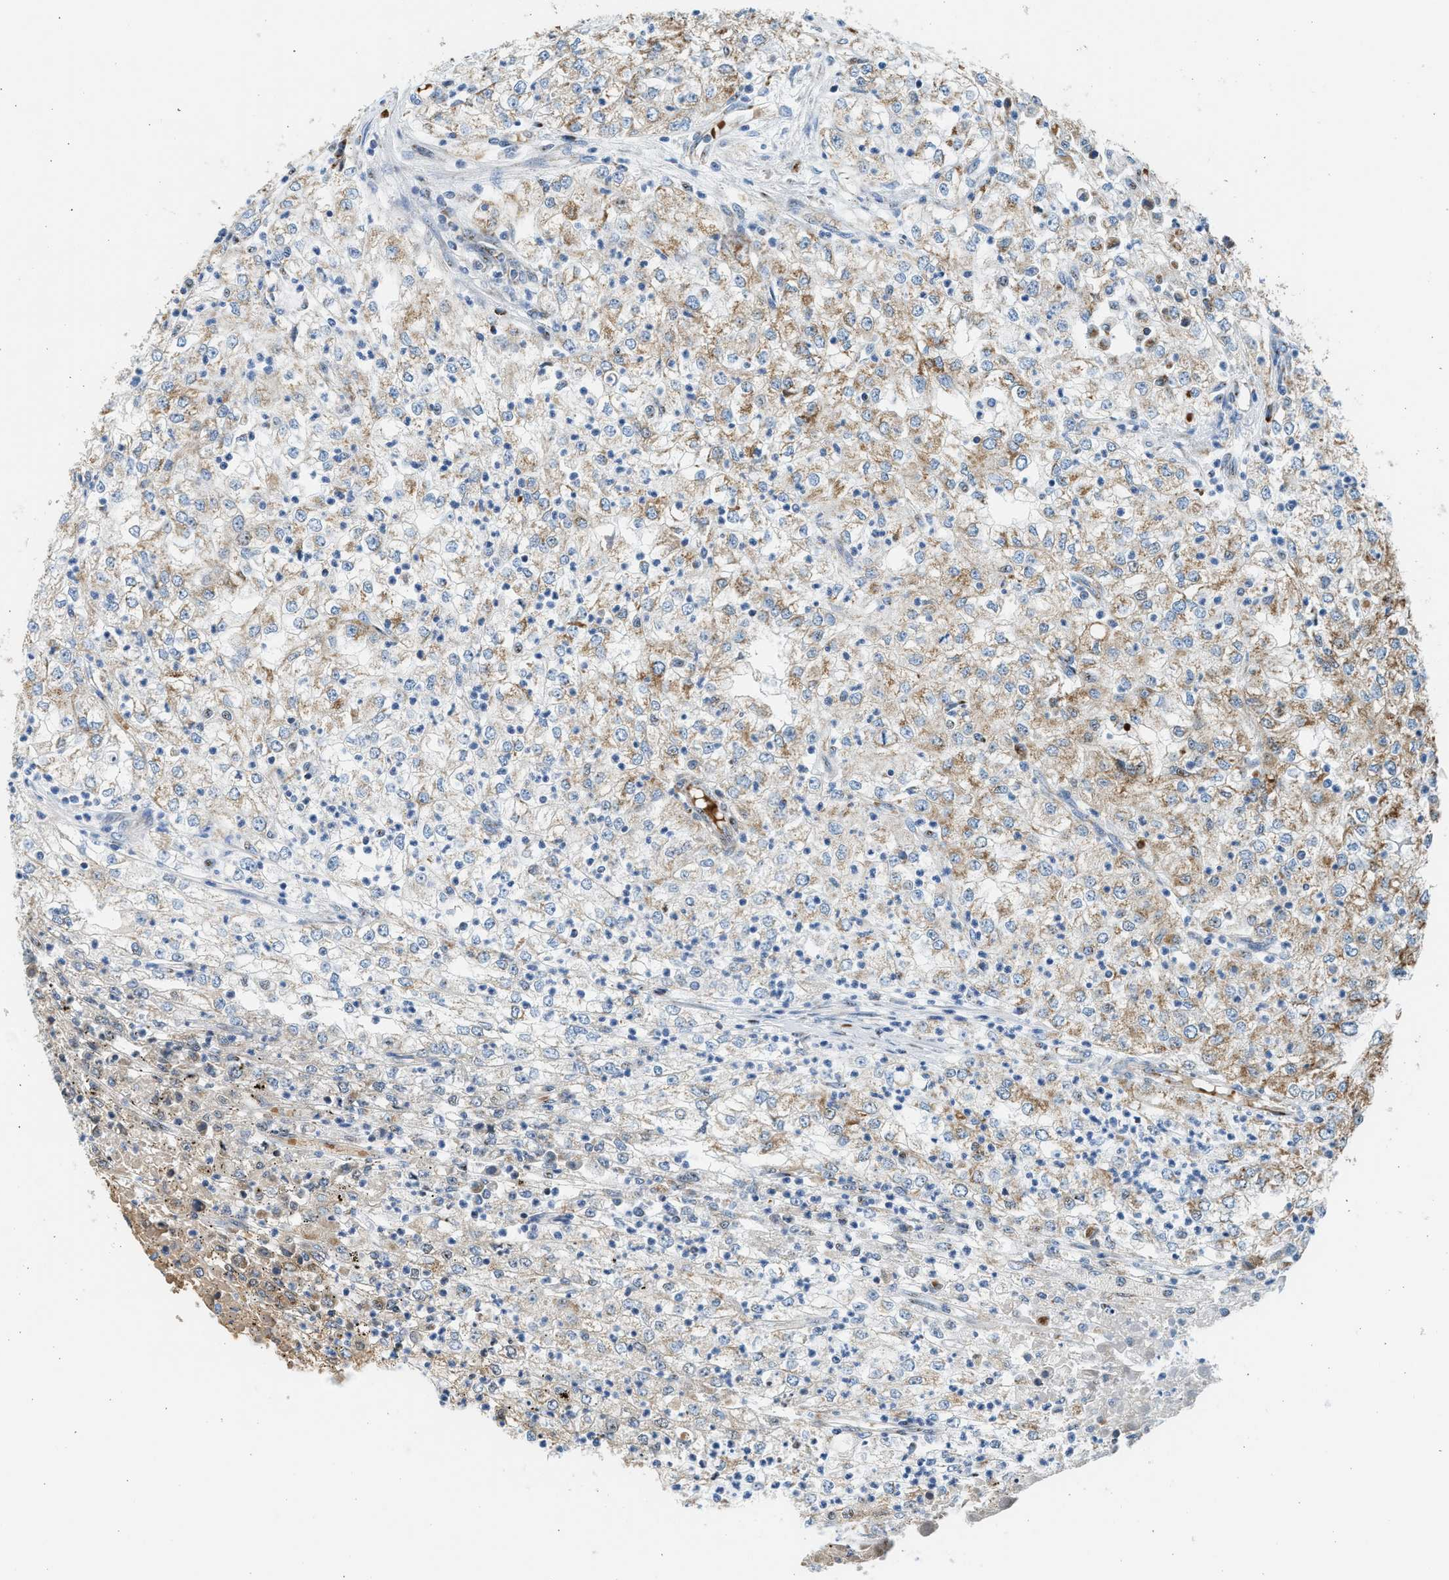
{"staining": {"intensity": "moderate", "quantity": "25%-75%", "location": "cytoplasmic/membranous"}, "tissue": "renal cancer", "cell_type": "Tumor cells", "image_type": "cancer", "snomed": [{"axis": "morphology", "description": "Adenocarcinoma, NOS"}, {"axis": "topography", "description": "Kidney"}], "caption": "Renal cancer (adenocarcinoma) stained with DAB (3,3'-diaminobenzidine) immunohistochemistry (IHC) displays medium levels of moderate cytoplasmic/membranous staining in about 25%-75% of tumor cells. The staining was performed using DAB (3,3'-diaminobenzidine), with brown indicating positive protein expression. Nuclei are stained blue with hematoxylin.", "gene": "KCNMB3", "patient": {"sex": "female", "age": 54}}